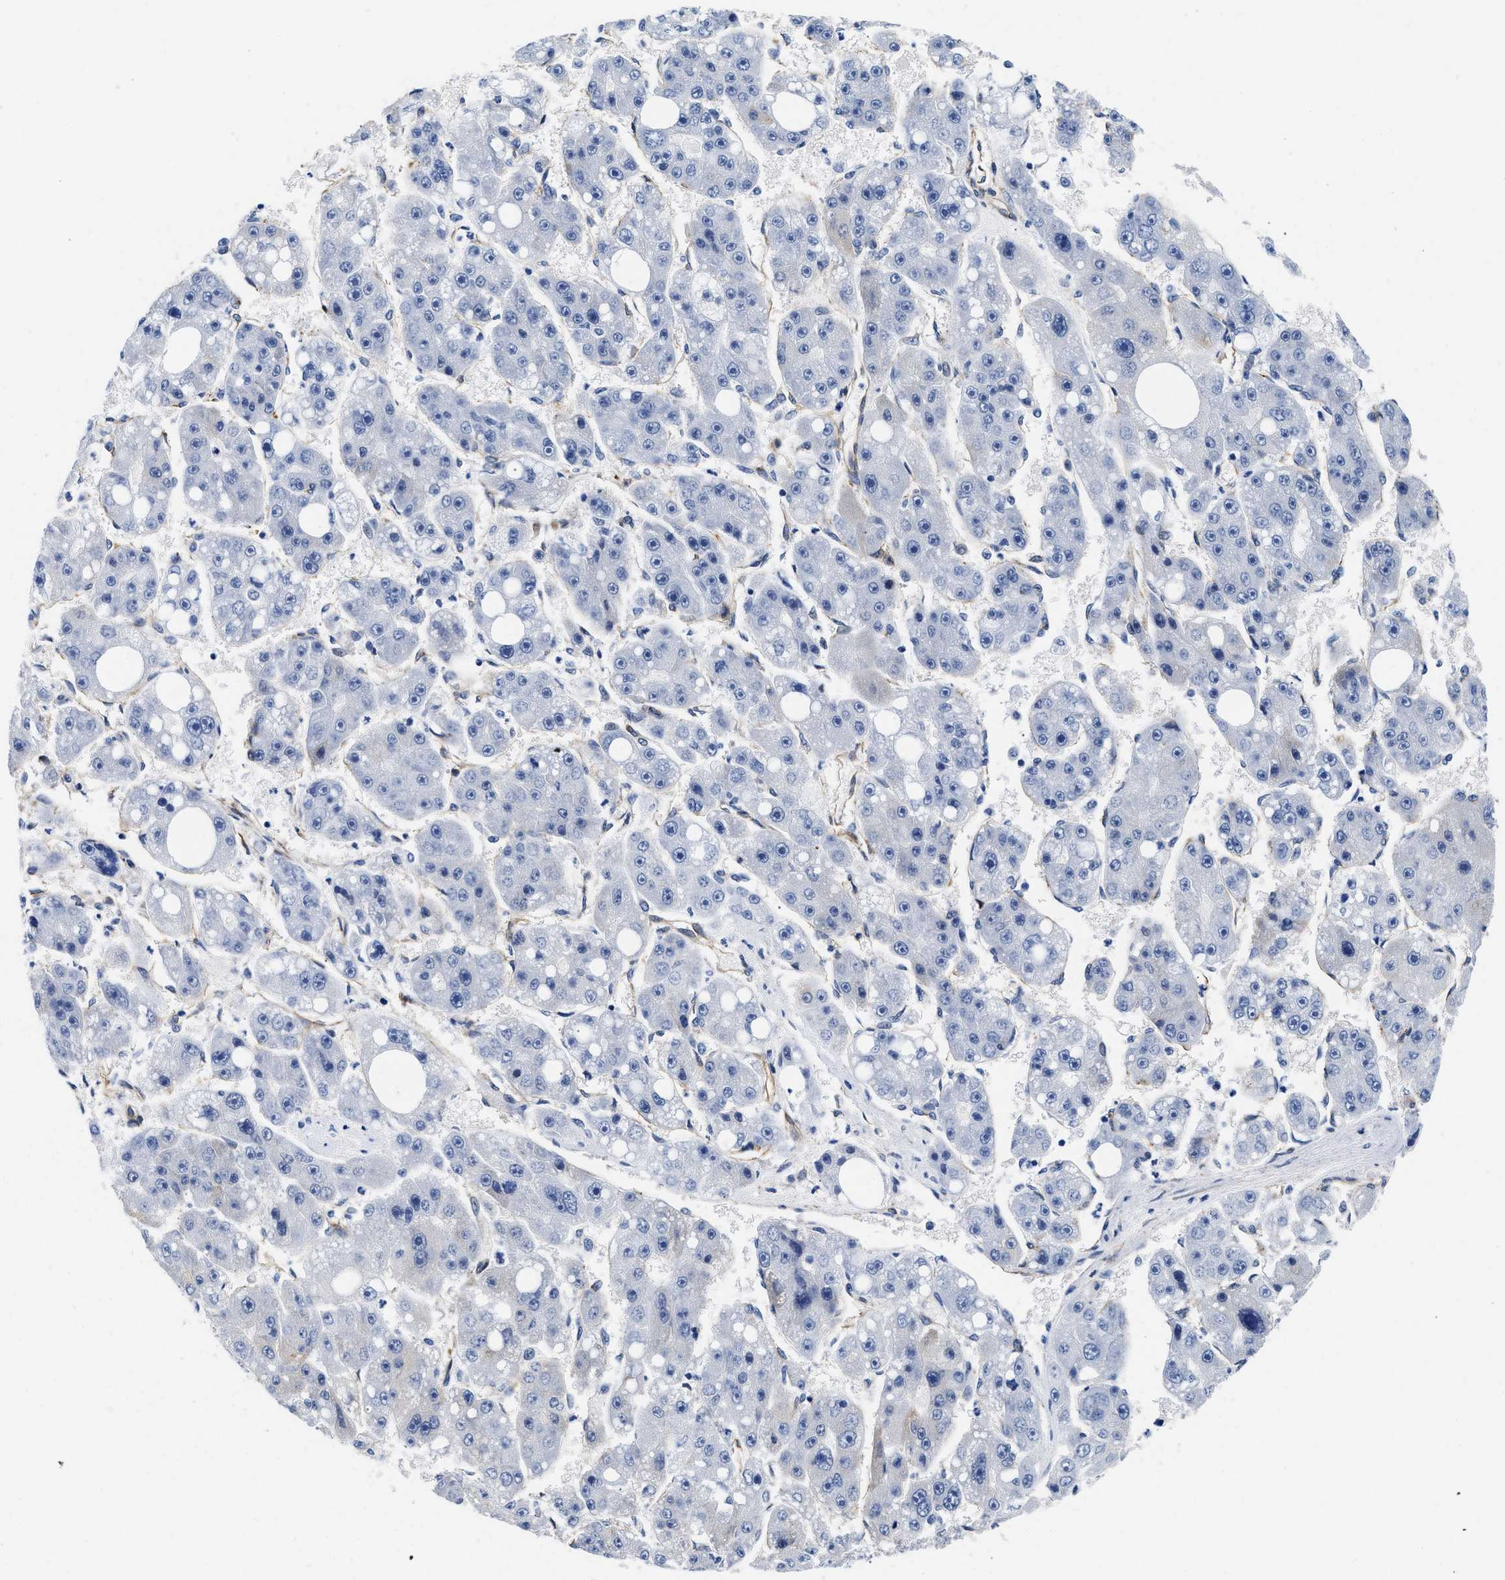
{"staining": {"intensity": "negative", "quantity": "none", "location": "none"}, "tissue": "liver cancer", "cell_type": "Tumor cells", "image_type": "cancer", "snomed": [{"axis": "morphology", "description": "Carcinoma, Hepatocellular, NOS"}, {"axis": "topography", "description": "Liver"}], "caption": "Liver cancer was stained to show a protein in brown. There is no significant positivity in tumor cells.", "gene": "TRIM29", "patient": {"sex": "female", "age": 61}}